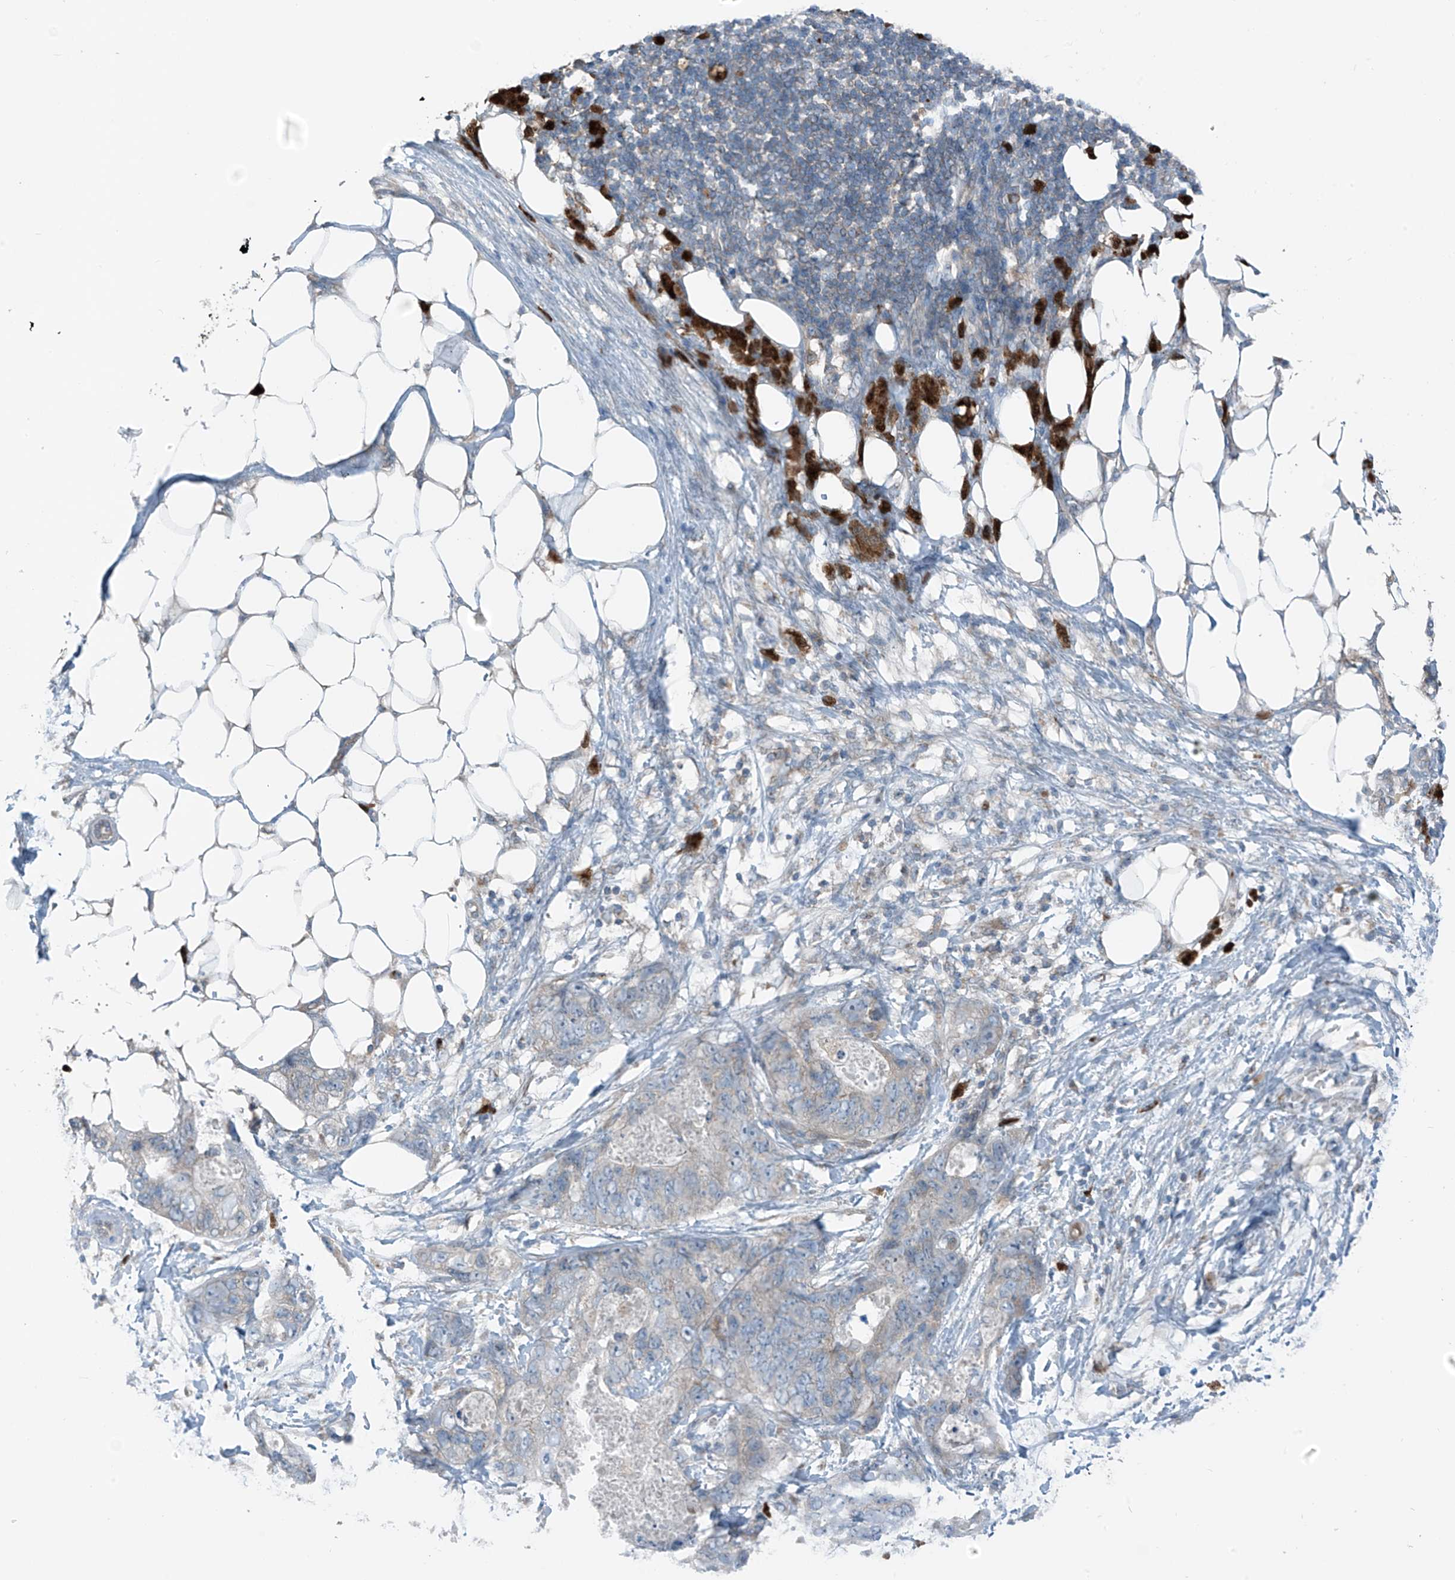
{"staining": {"intensity": "negative", "quantity": "none", "location": "none"}, "tissue": "stomach cancer", "cell_type": "Tumor cells", "image_type": "cancer", "snomed": [{"axis": "morphology", "description": "Adenocarcinoma, NOS"}, {"axis": "topography", "description": "Stomach"}], "caption": "This is an immunohistochemistry photomicrograph of stomach cancer. There is no positivity in tumor cells.", "gene": "SLC12A6", "patient": {"sex": "female", "age": 89}}